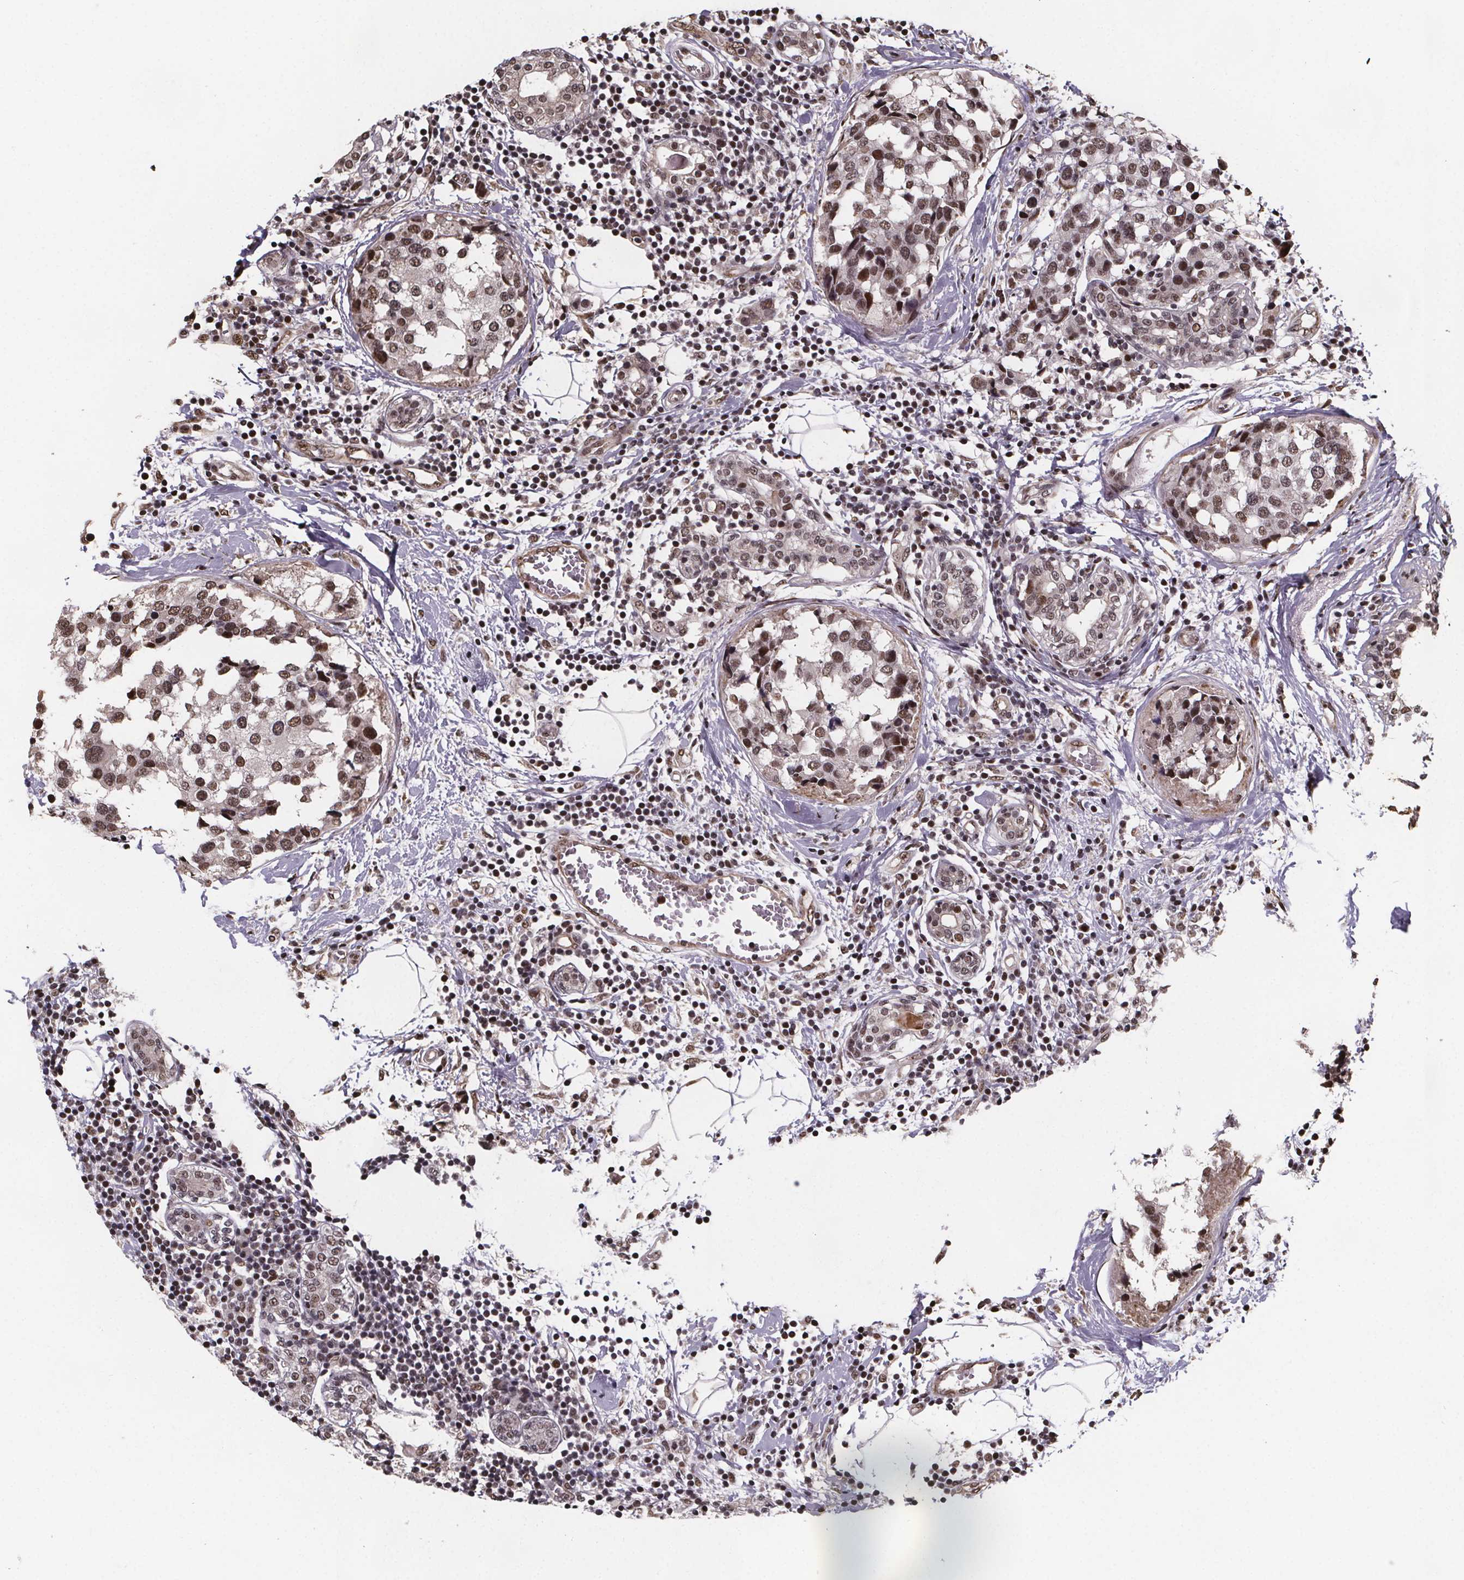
{"staining": {"intensity": "moderate", "quantity": ">75%", "location": "nuclear"}, "tissue": "breast cancer", "cell_type": "Tumor cells", "image_type": "cancer", "snomed": [{"axis": "morphology", "description": "Lobular carcinoma"}, {"axis": "topography", "description": "Breast"}], "caption": "Immunohistochemical staining of breast cancer (lobular carcinoma) displays medium levels of moderate nuclear expression in approximately >75% of tumor cells. (DAB IHC, brown staining for protein, blue staining for nuclei).", "gene": "U2SURP", "patient": {"sex": "female", "age": 59}}